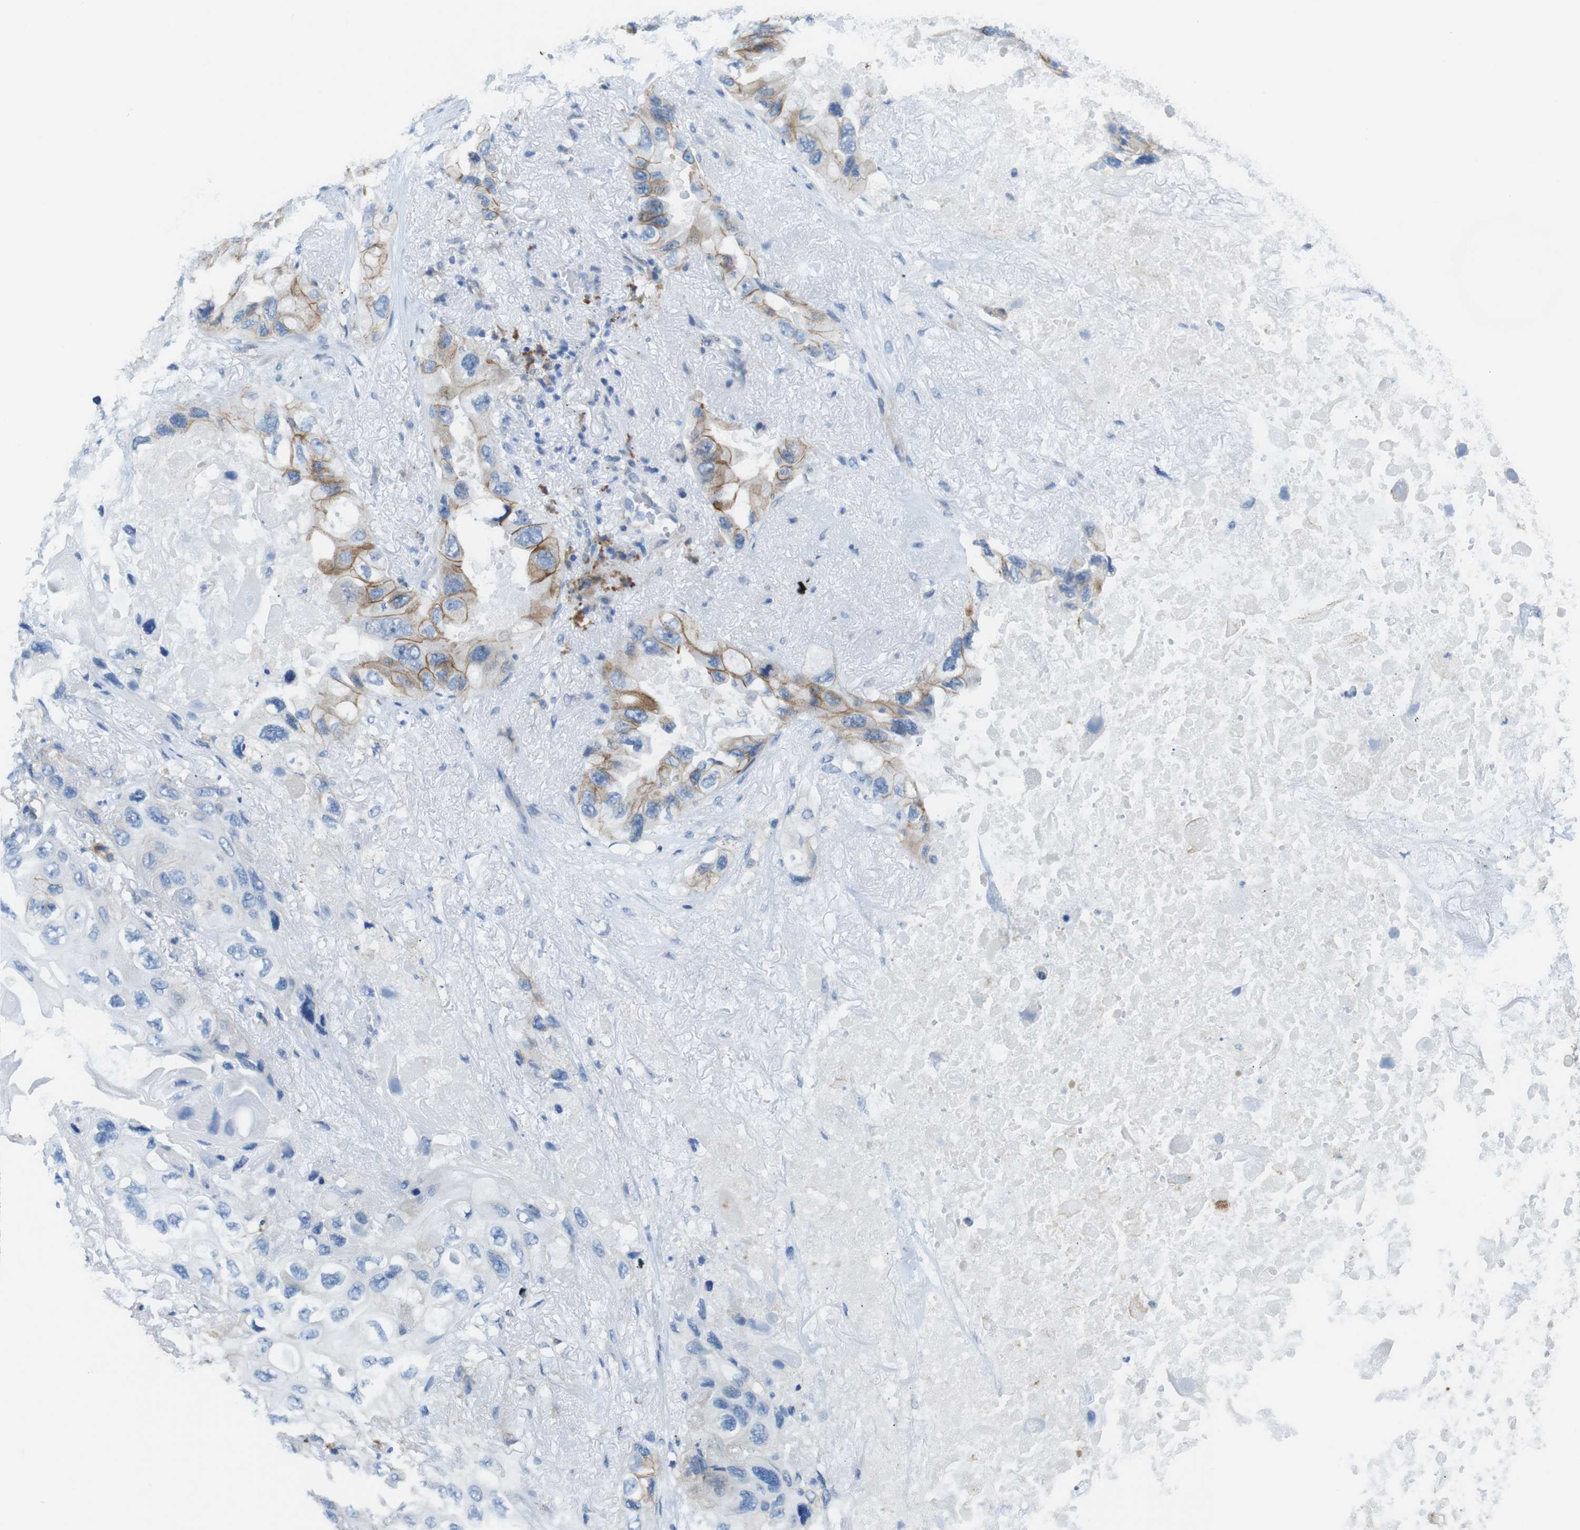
{"staining": {"intensity": "moderate", "quantity": "25%-75%", "location": "cytoplasmic/membranous"}, "tissue": "lung cancer", "cell_type": "Tumor cells", "image_type": "cancer", "snomed": [{"axis": "morphology", "description": "Squamous cell carcinoma, NOS"}, {"axis": "topography", "description": "Lung"}], "caption": "Lung cancer stained with a brown dye shows moderate cytoplasmic/membranous positive expression in about 25%-75% of tumor cells.", "gene": "CLMN", "patient": {"sex": "female", "age": 73}}